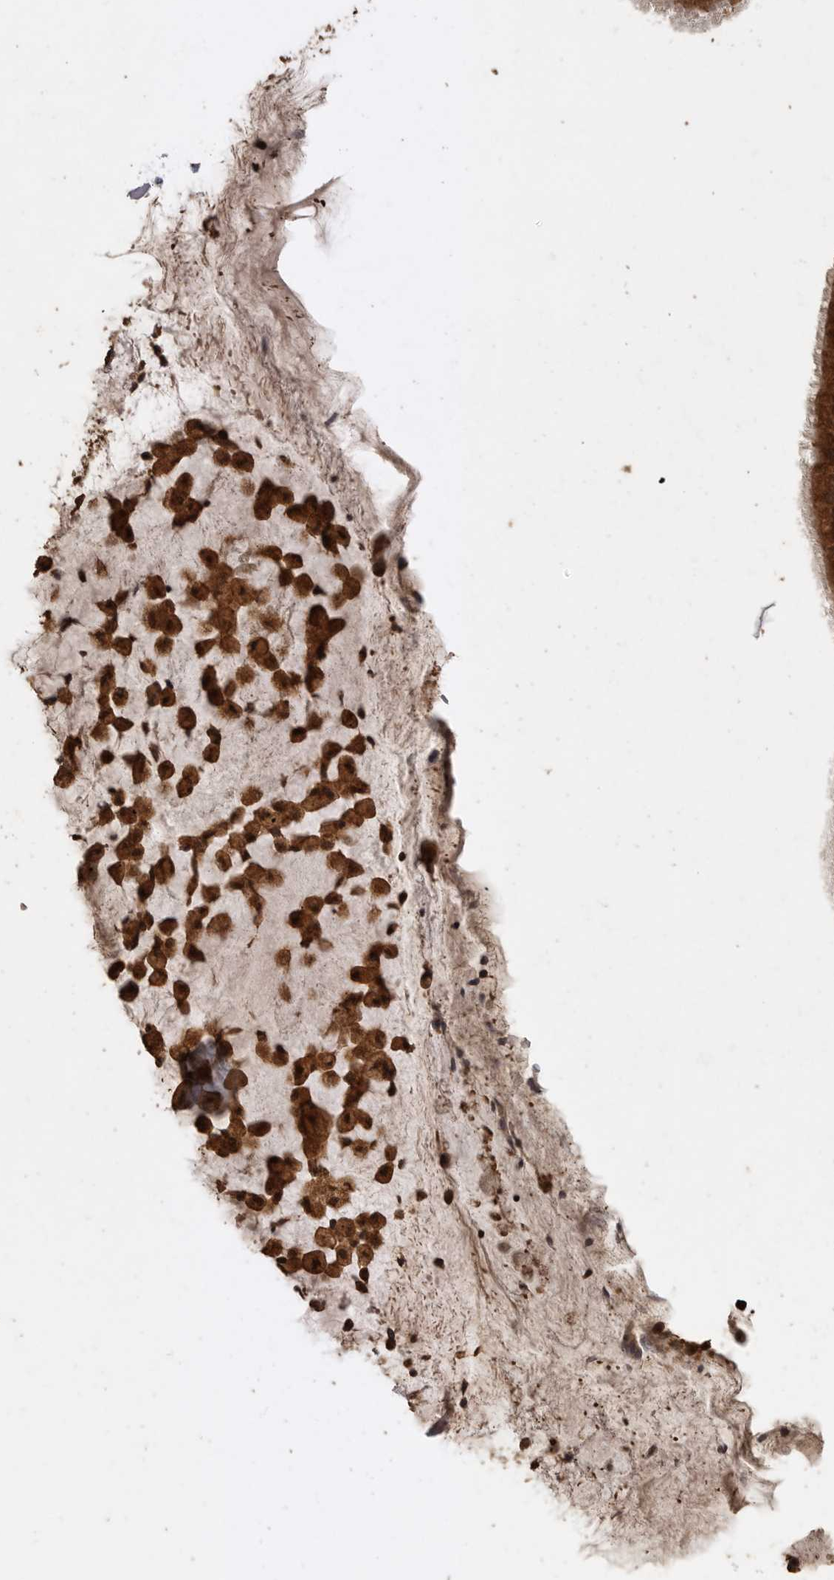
{"staining": {"intensity": "strong", "quantity": ">75%", "location": "cytoplasmic/membranous"}, "tissue": "bronchus", "cell_type": "Respiratory epithelial cells", "image_type": "normal", "snomed": [{"axis": "morphology", "description": "Normal tissue, NOS"}, {"axis": "topography", "description": "Cartilage tissue"}], "caption": "High-magnification brightfield microscopy of normal bronchus stained with DAB (3,3'-diaminobenzidine) (brown) and counterstained with hematoxylin (blue). respiratory epithelial cells exhibit strong cytoplasmic/membranous staining is appreciated in approximately>75% of cells.", "gene": "PINK1", "patient": {"sex": "female", "age": 63}}